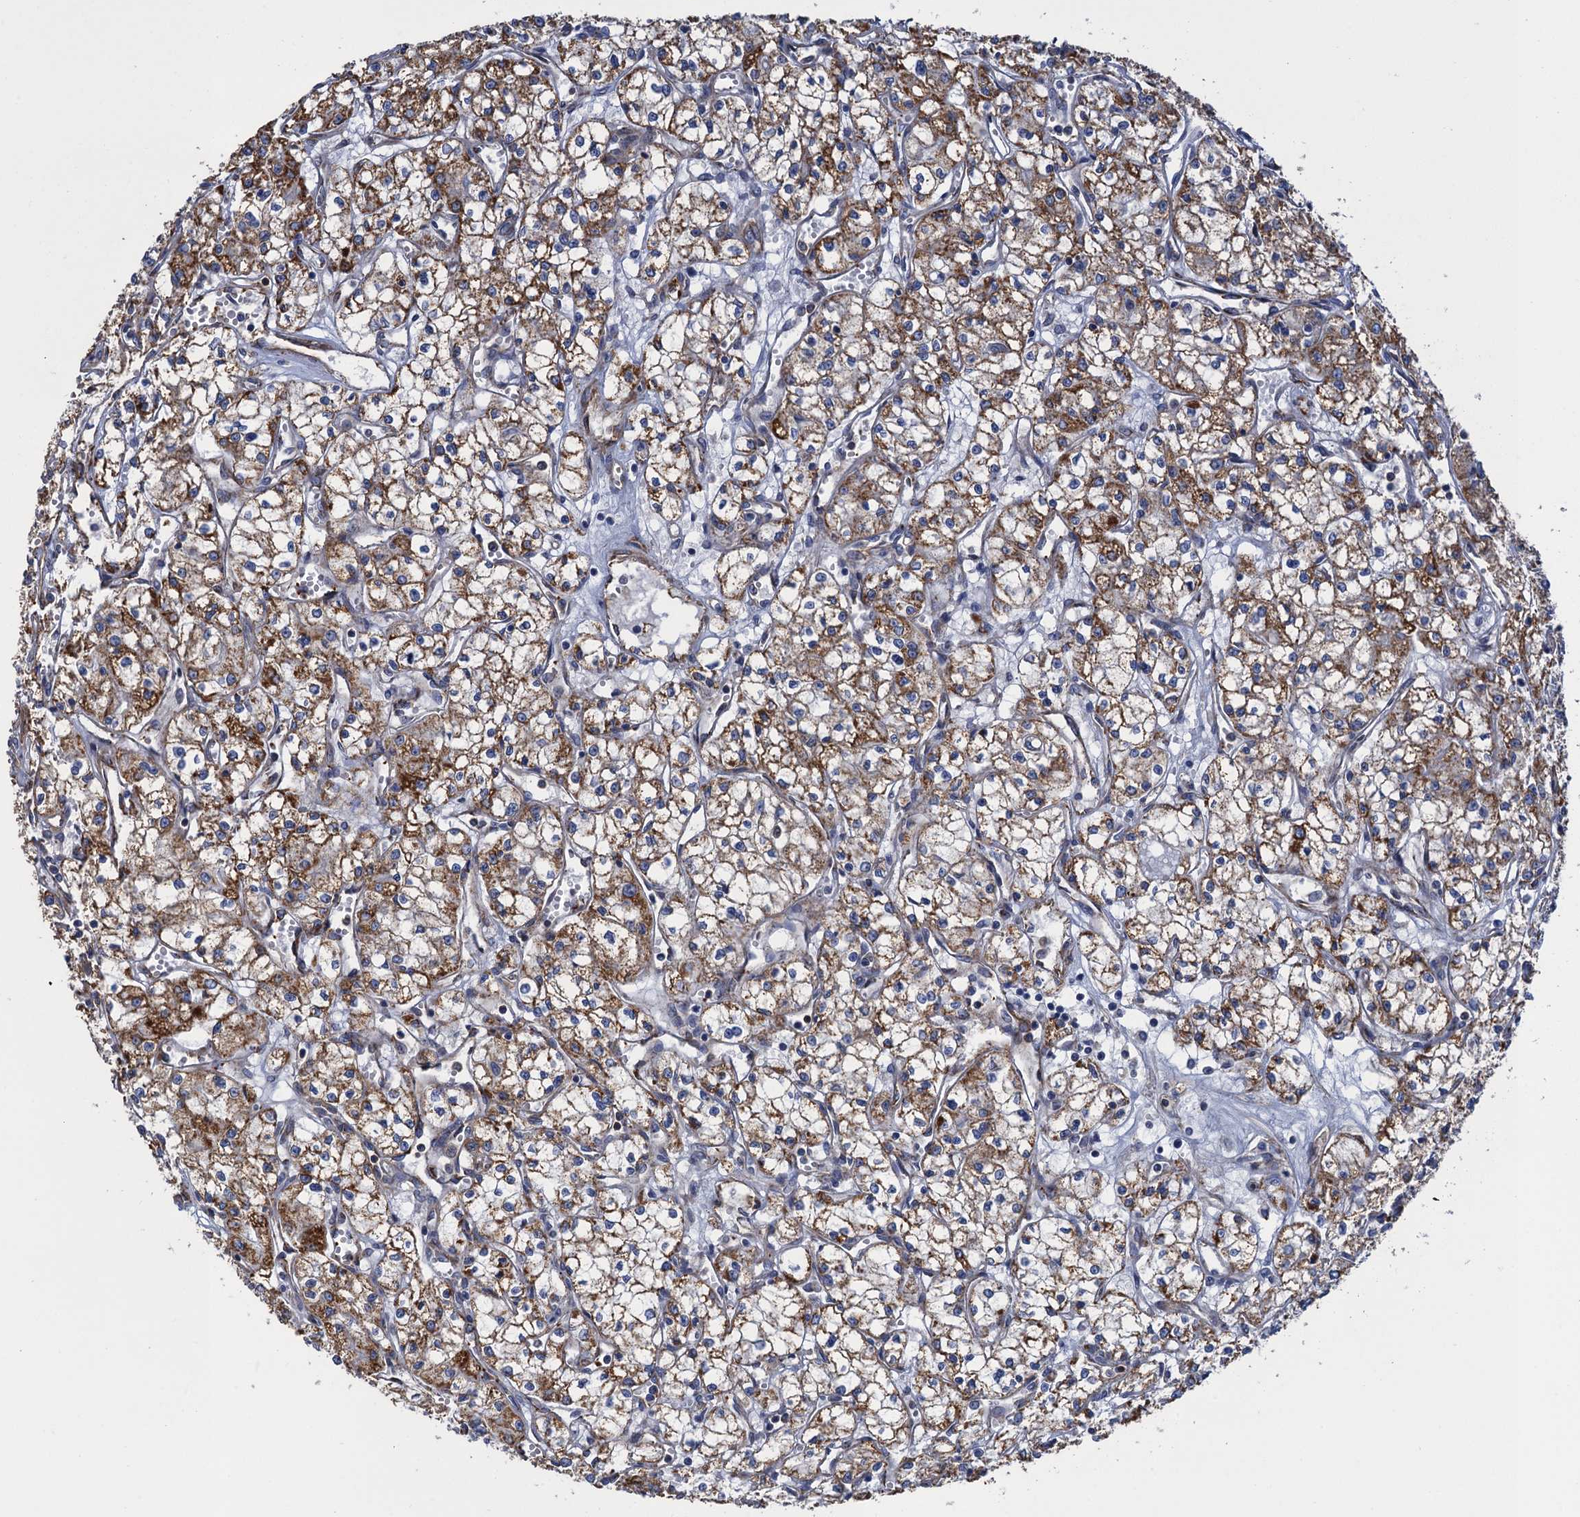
{"staining": {"intensity": "moderate", "quantity": ">75%", "location": "cytoplasmic/membranous"}, "tissue": "renal cancer", "cell_type": "Tumor cells", "image_type": "cancer", "snomed": [{"axis": "morphology", "description": "Adenocarcinoma, NOS"}, {"axis": "topography", "description": "Kidney"}], "caption": "This micrograph reveals IHC staining of human adenocarcinoma (renal), with medium moderate cytoplasmic/membranous staining in about >75% of tumor cells.", "gene": "GCSH", "patient": {"sex": "male", "age": 59}}